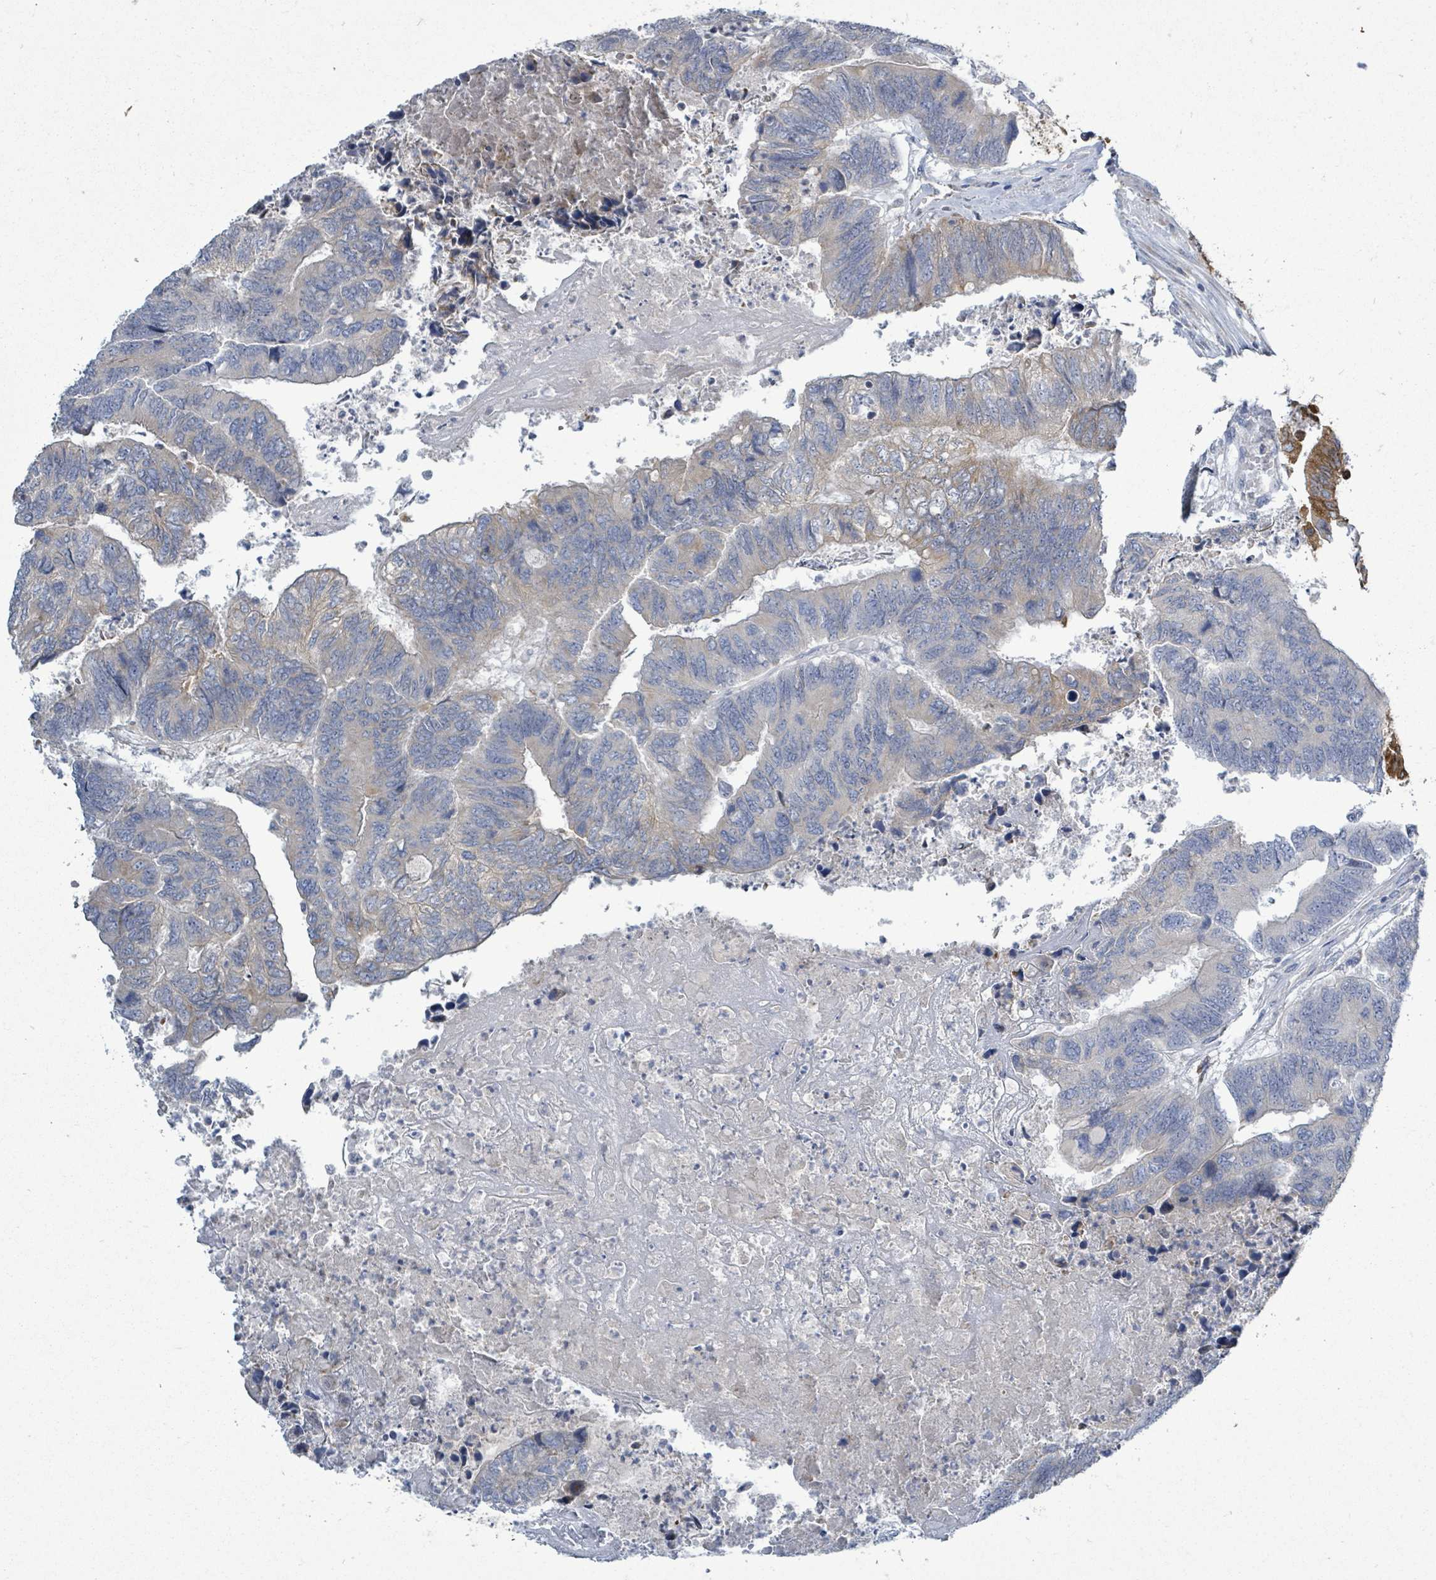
{"staining": {"intensity": "weak", "quantity": "25%-75%", "location": "cytoplasmic/membranous"}, "tissue": "colorectal cancer", "cell_type": "Tumor cells", "image_type": "cancer", "snomed": [{"axis": "morphology", "description": "Adenocarcinoma, NOS"}, {"axis": "topography", "description": "Colon"}], "caption": "DAB immunohistochemical staining of human colorectal cancer displays weak cytoplasmic/membranous protein staining in approximately 25%-75% of tumor cells. The staining is performed using DAB brown chromogen to label protein expression. The nuclei are counter-stained blue using hematoxylin.", "gene": "SIRPB1", "patient": {"sex": "female", "age": 67}}